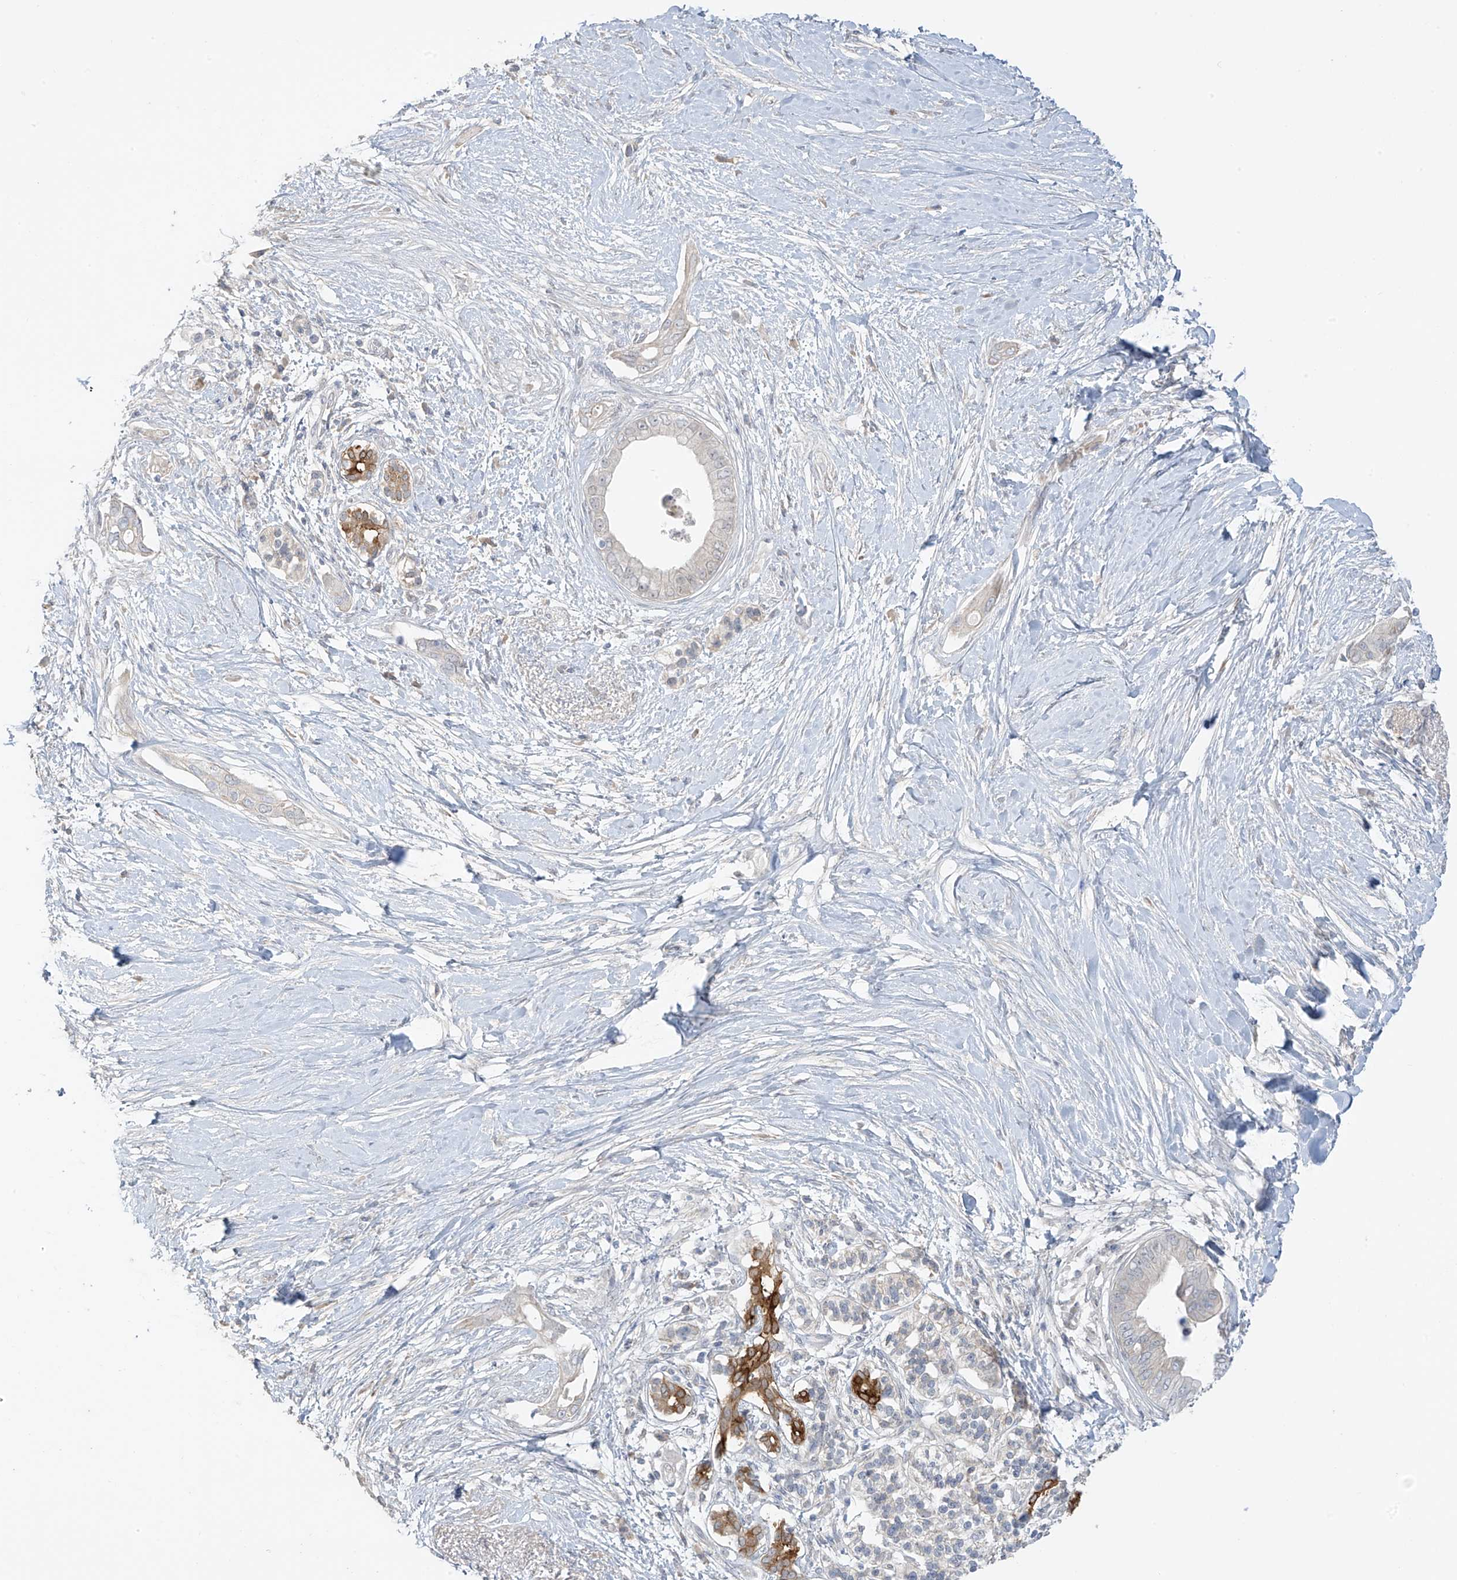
{"staining": {"intensity": "strong", "quantity": "<25%", "location": "cytoplasmic/membranous"}, "tissue": "pancreatic cancer", "cell_type": "Tumor cells", "image_type": "cancer", "snomed": [{"axis": "morphology", "description": "Normal tissue, NOS"}, {"axis": "morphology", "description": "Adenocarcinoma, NOS"}, {"axis": "topography", "description": "Pancreas"}, {"axis": "topography", "description": "Peripheral nerve tissue"}], "caption": "Protein staining of pancreatic cancer (adenocarcinoma) tissue demonstrates strong cytoplasmic/membranous positivity in about <25% of tumor cells. The staining was performed using DAB (3,3'-diaminobenzidine), with brown indicating positive protein expression. Nuclei are stained blue with hematoxylin.", "gene": "DCDC2", "patient": {"sex": "male", "age": 59}}